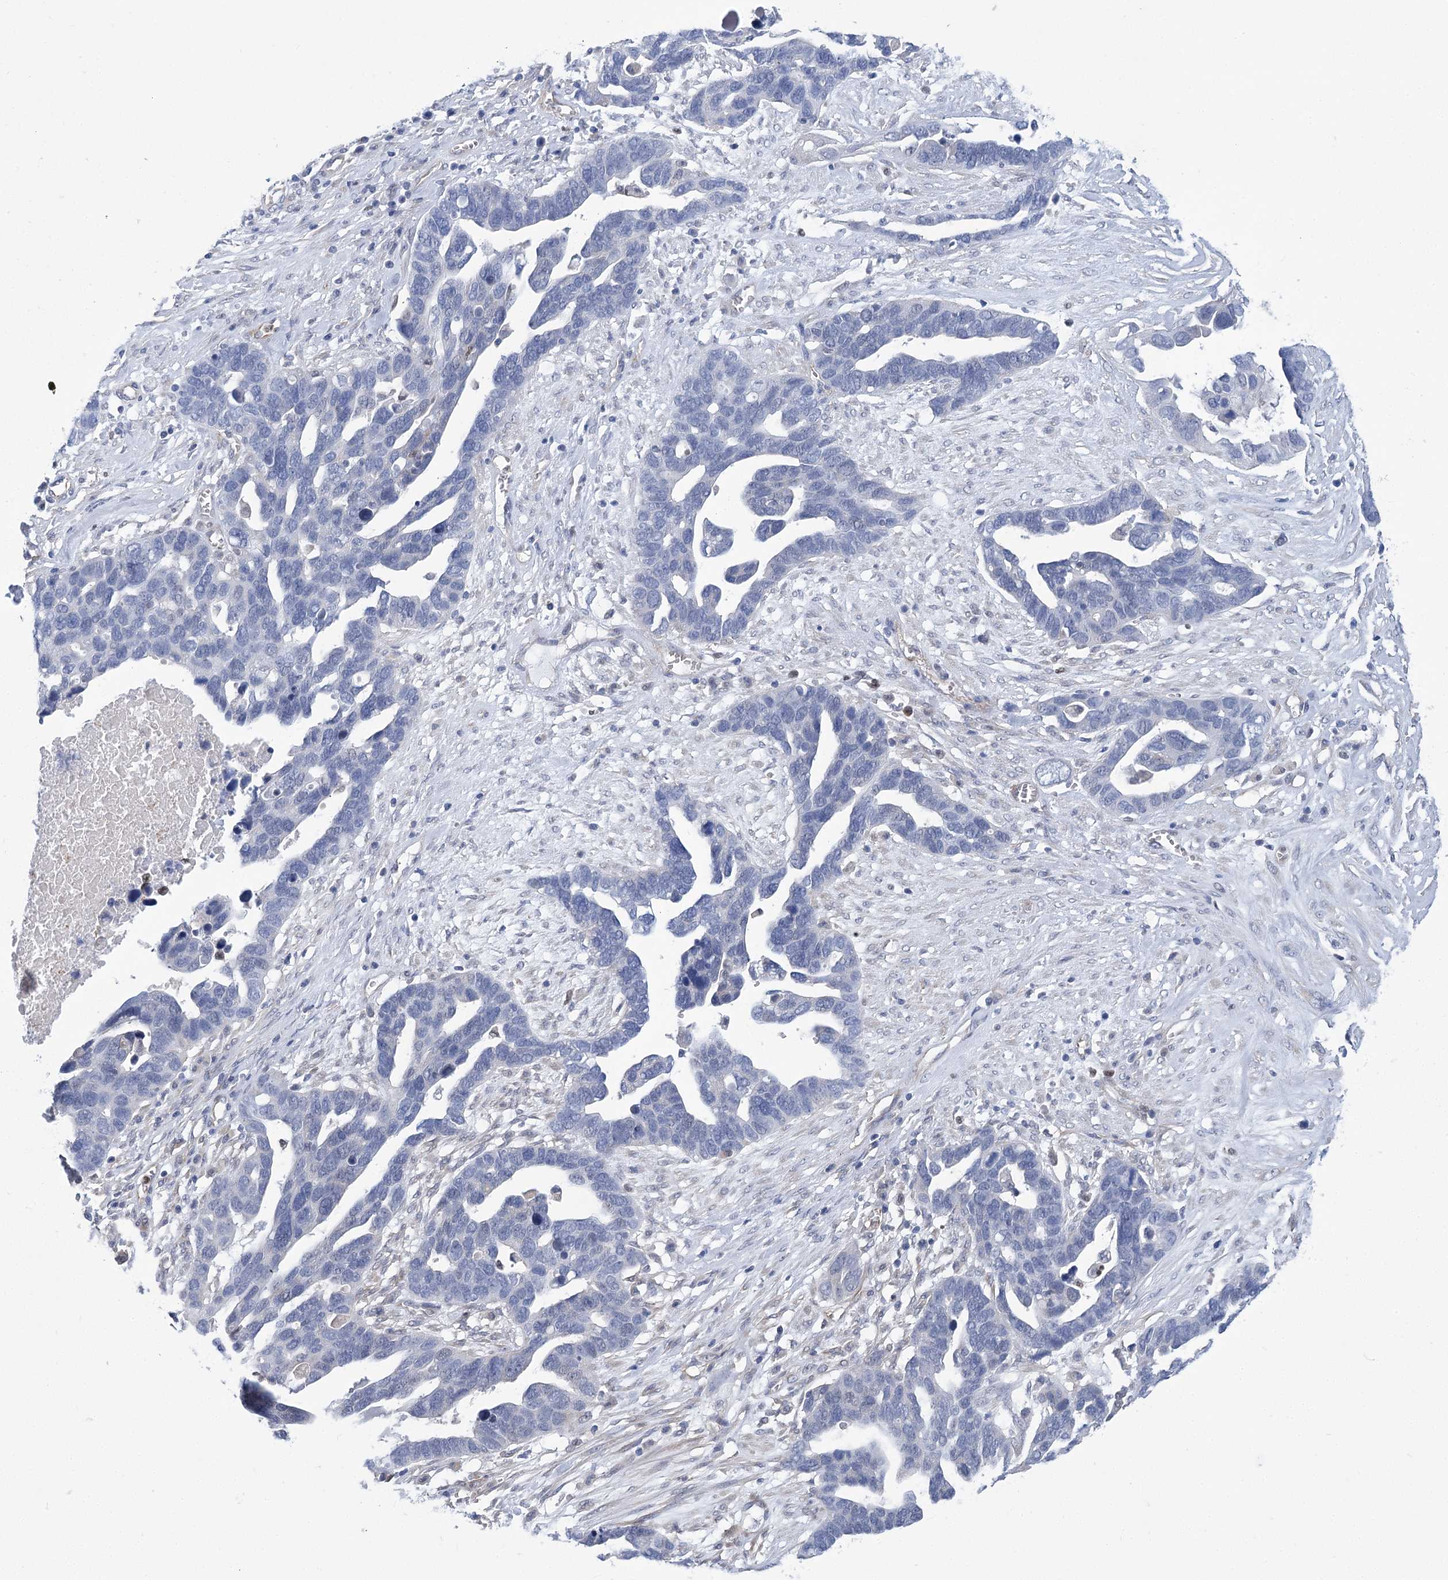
{"staining": {"intensity": "negative", "quantity": "none", "location": "none"}, "tissue": "ovarian cancer", "cell_type": "Tumor cells", "image_type": "cancer", "snomed": [{"axis": "morphology", "description": "Cystadenocarcinoma, serous, NOS"}, {"axis": "topography", "description": "Ovary"}], "caption": "A micrograph of ovarian cancer stained for a protein displays no brown staining in tumor cells.", "gene": "THAP6", "patient": {"sex": "female", "age": 54}}